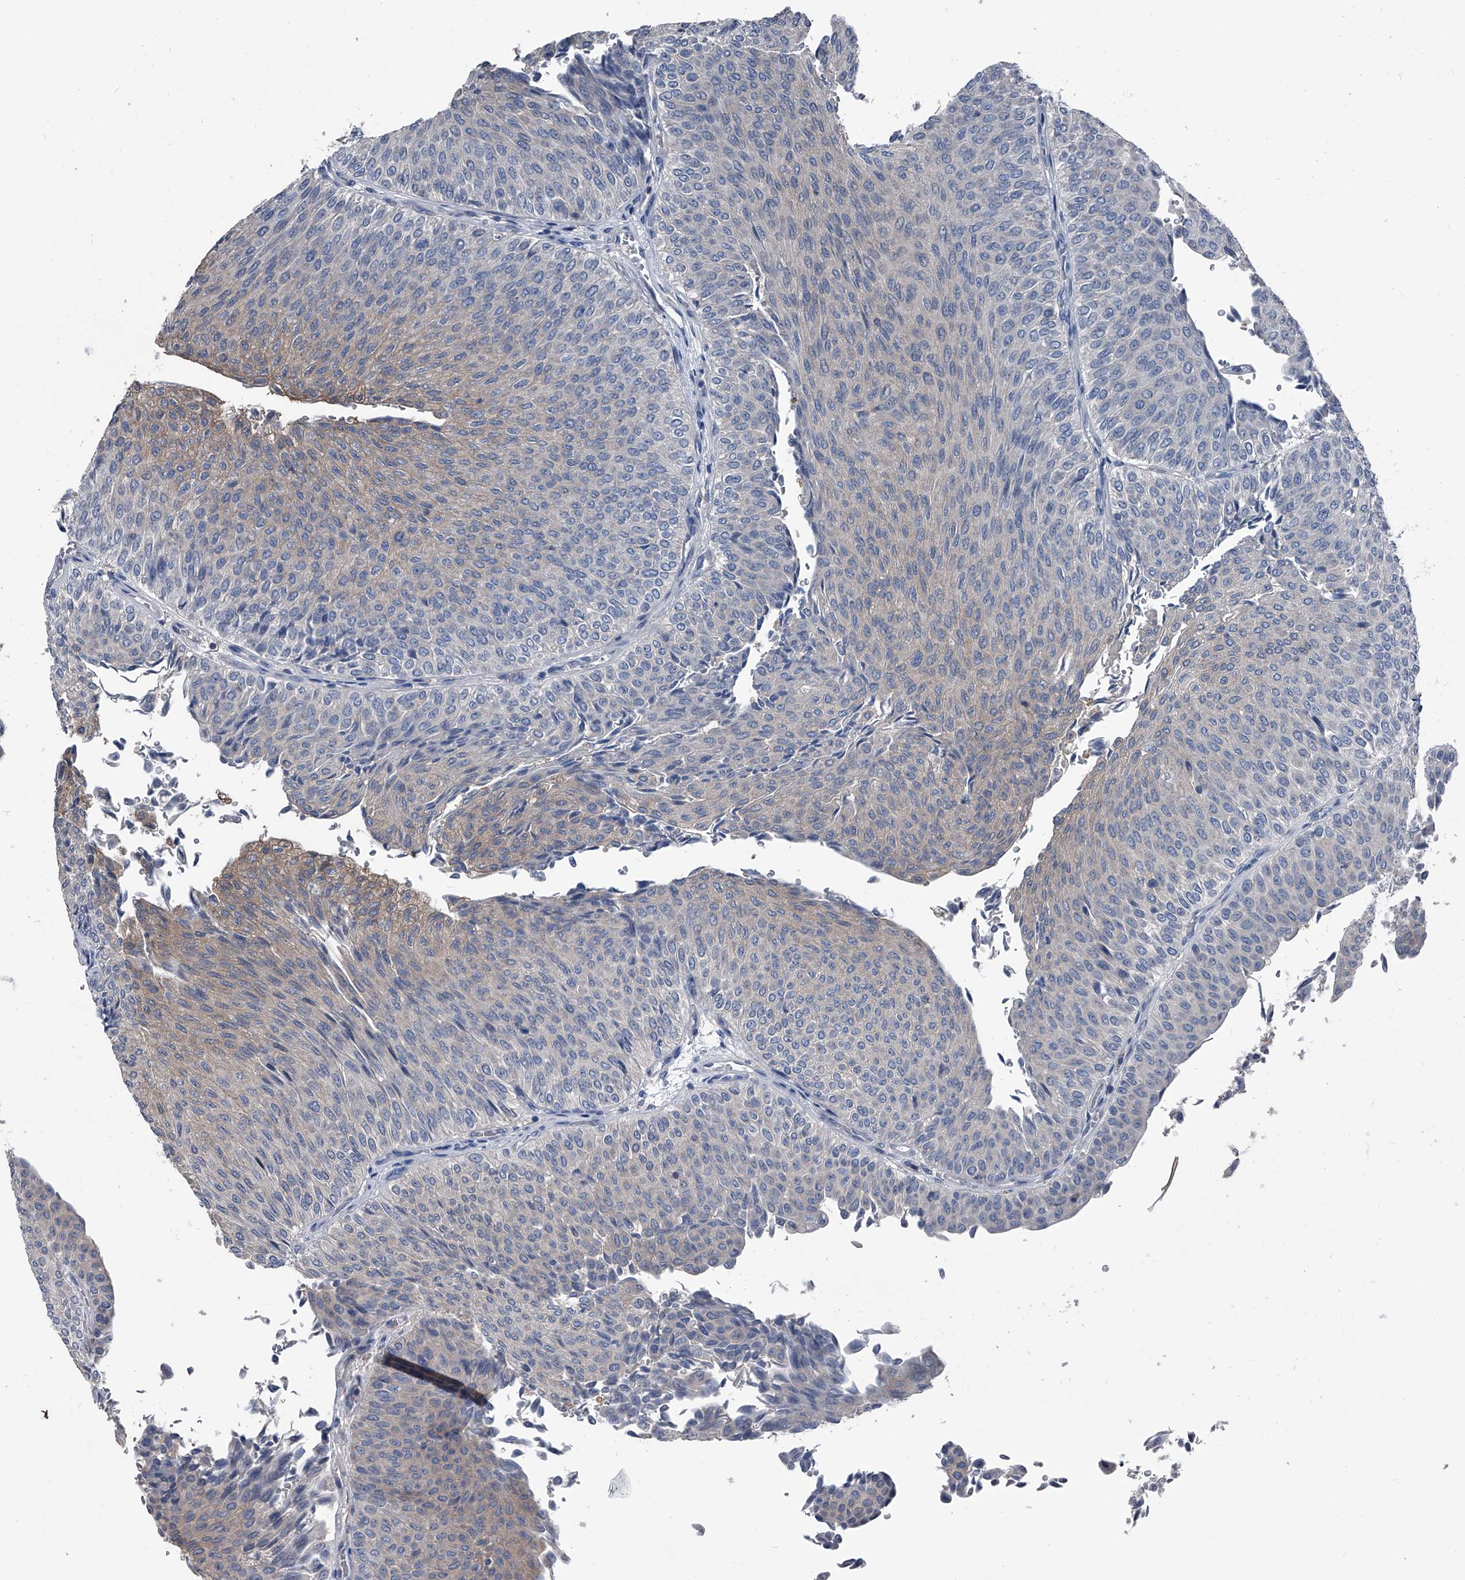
{"staining": {"intensity": "weak", "quantity": "25%-75%", "location": "cytoplasmic/membranous"}, "tissue": "urothelial cancer", "cell_type": "Tumor cells", "image_type": "cancer", "snomed": [{"axis": "morphology", "description": "Urothelial carcinoma, Low grade"}, {"axis": "topography", "description": "Urinary bladder"}], "caption": "Brown immunohistochemical staining in urothelial carcinoma (low-grade) exhibits weak cytoplasmic/membranous staining in about 25%-75% of tumor cells.", "gene": "KIF13A", "patient": {"sex": "male", "age": 78}}